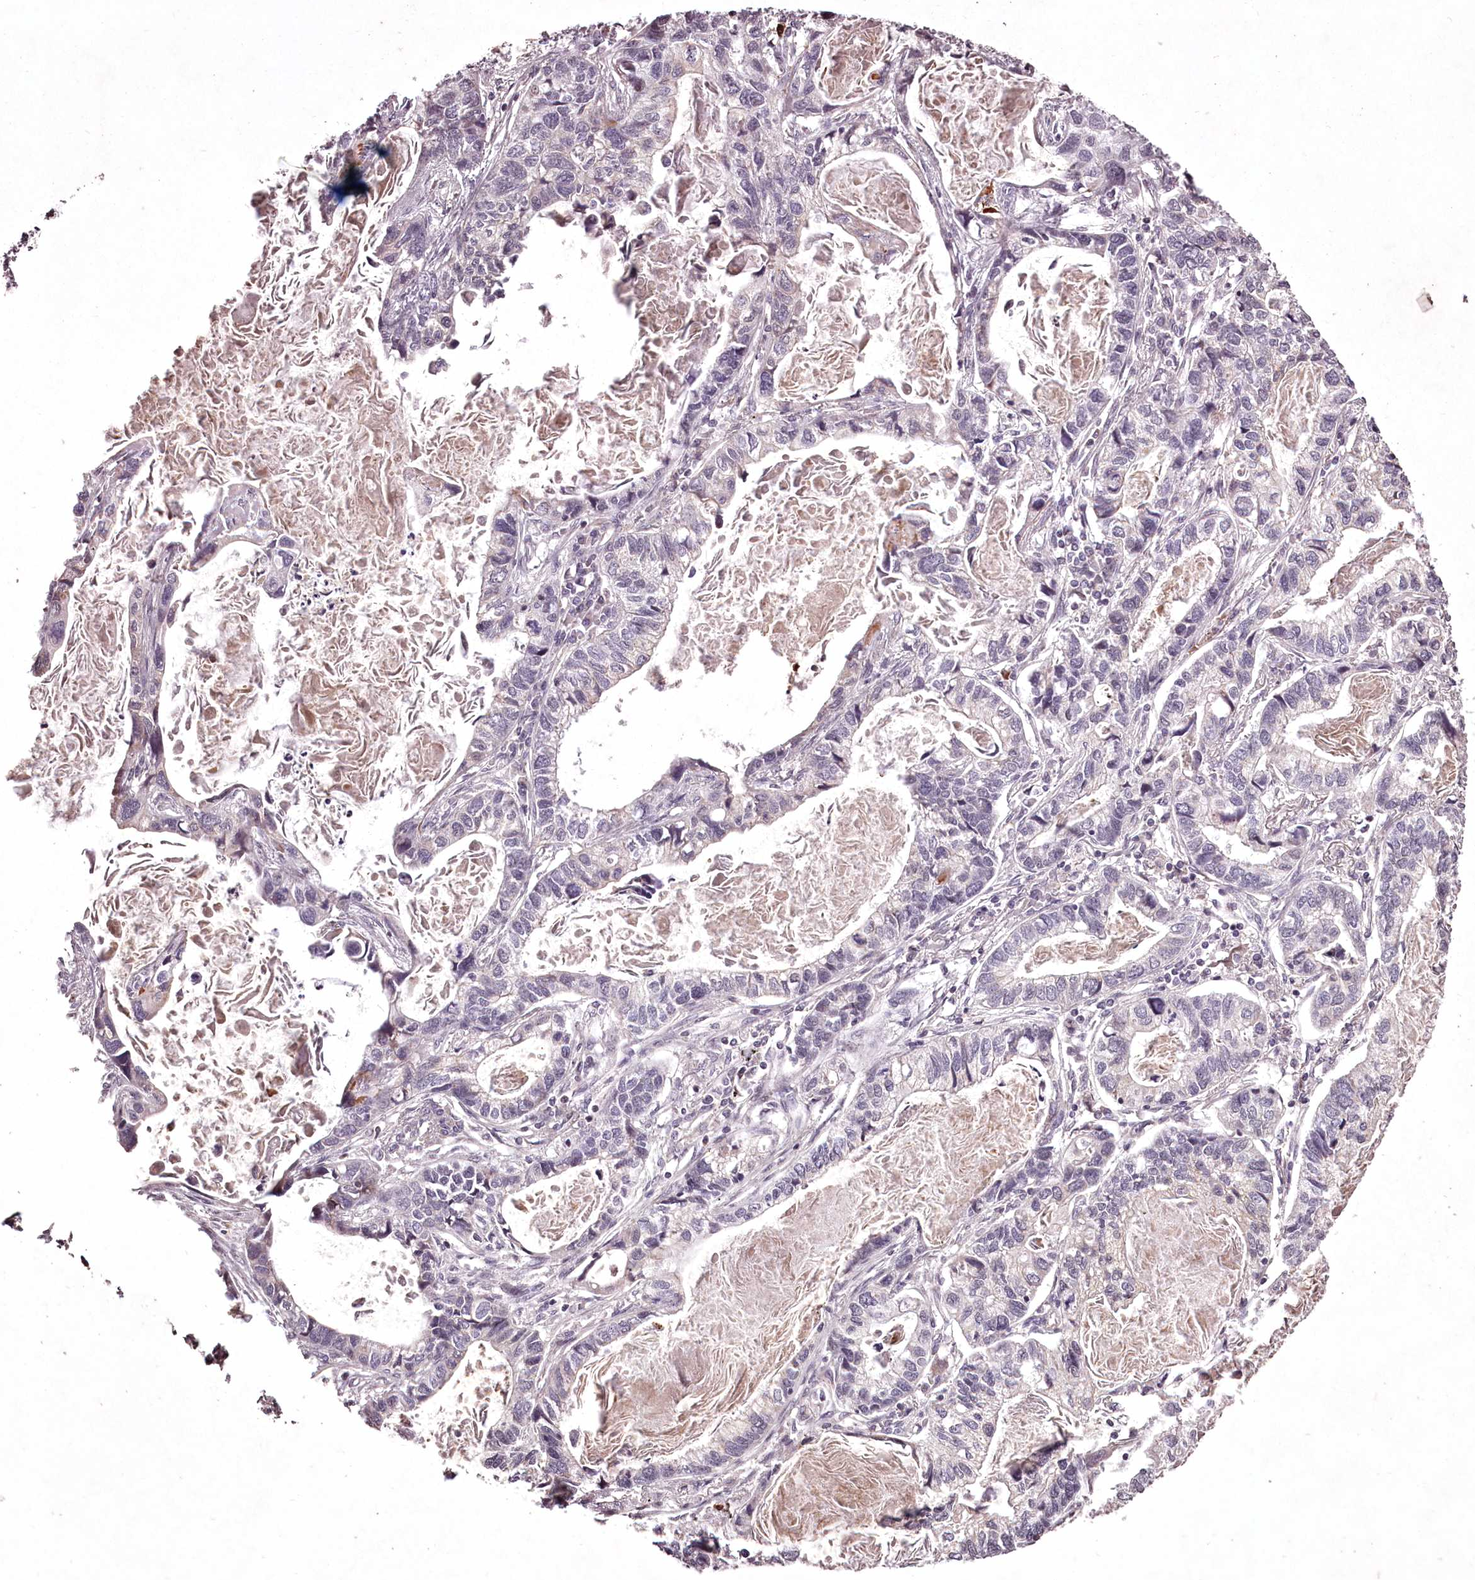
{"staining": {"intensity": "negative", "quantity": "none", "location": "none"}, "tissue": "lung cancer", "cell_type": "Tumor cells", "image_type": "cancer", "snomed": [{"axis": "morphology", "description": "Adenocarcinoma, NOS"}, {"axis": "topography", "description": "Lung"}], "caption": "Tumor cells show no significant protein expression in lung cancer.", "gene": "ADRA1D", "patient": {"sex": "male", "age": 67}}